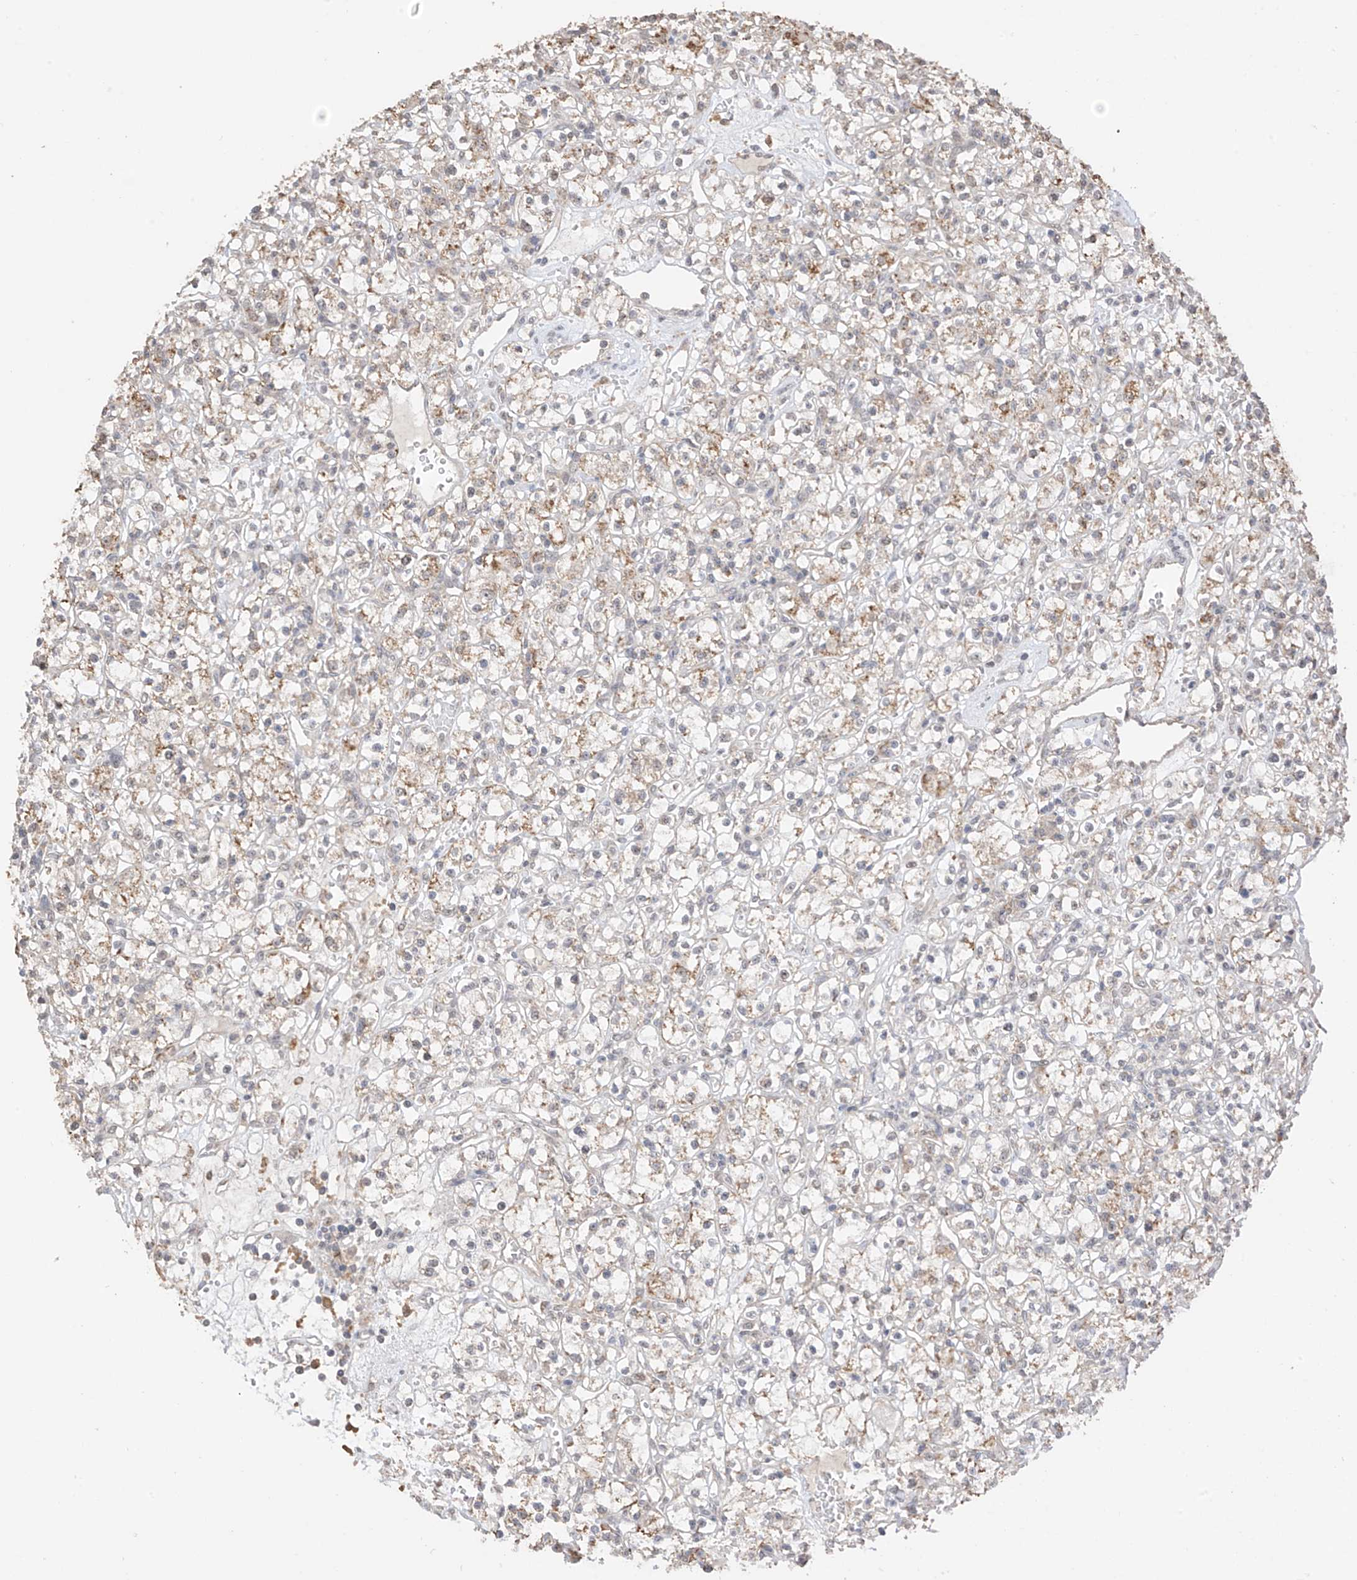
{"staining": {"intensity": "moderate", "quantity": "<25%", "location": "cytoplasmic/membranous"}, "tissue": "renal cancer", "cell_type": "Tumor cells", "image_type": "cancer", "snomed": [{"axis": "morphology", "description": "Adenocarcinoma, NOS"}, {"axis": "topography", "description": "Kidney"}], "caption": "Tumor cells exhibit low levels of moderate cytoplasmic/membranous staining in about <25% of cells in human renal cancer.", "gene": "LATS1", "patient": {"sex": "female", "age": 59}}